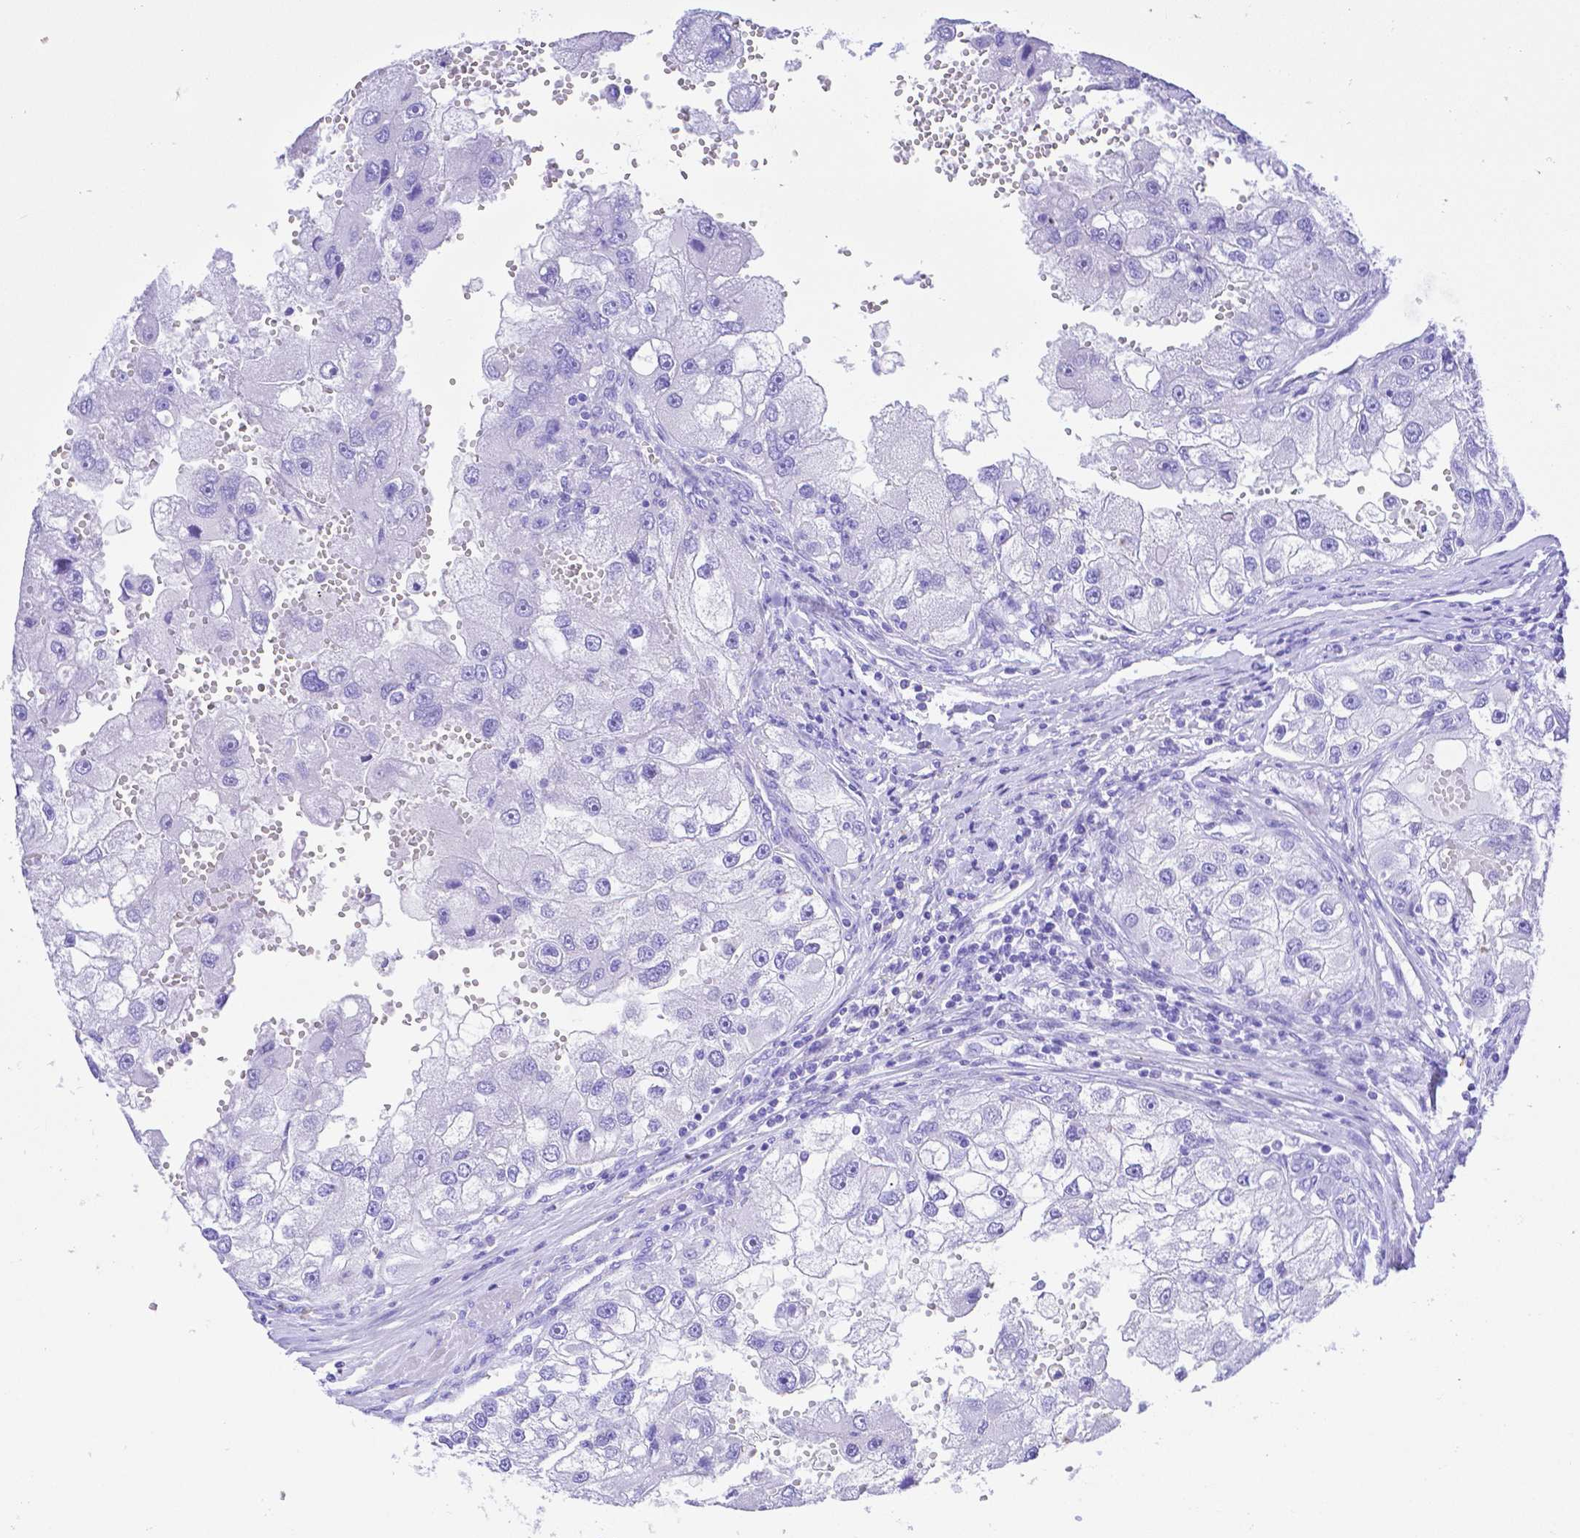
{"staining": {"intensity": "negative", "quantity": "none", "location": "none"}, "tissue": "renal cancer", "cell_type": "Tumor cells", "image_type": "cancer", "snomed": [{"axis": "morphology", "description": "Adenocarcinoma, NOS"}, {"axis": "topography", "description": "Kidney"}], "caption": "An image of human renal cancer (adenocarcinoma) is negative for staining in tumor cells. Nuclei are stained in blue.", "gene": "SMR3A", "patient": {"sex": "male", "age": 63}}